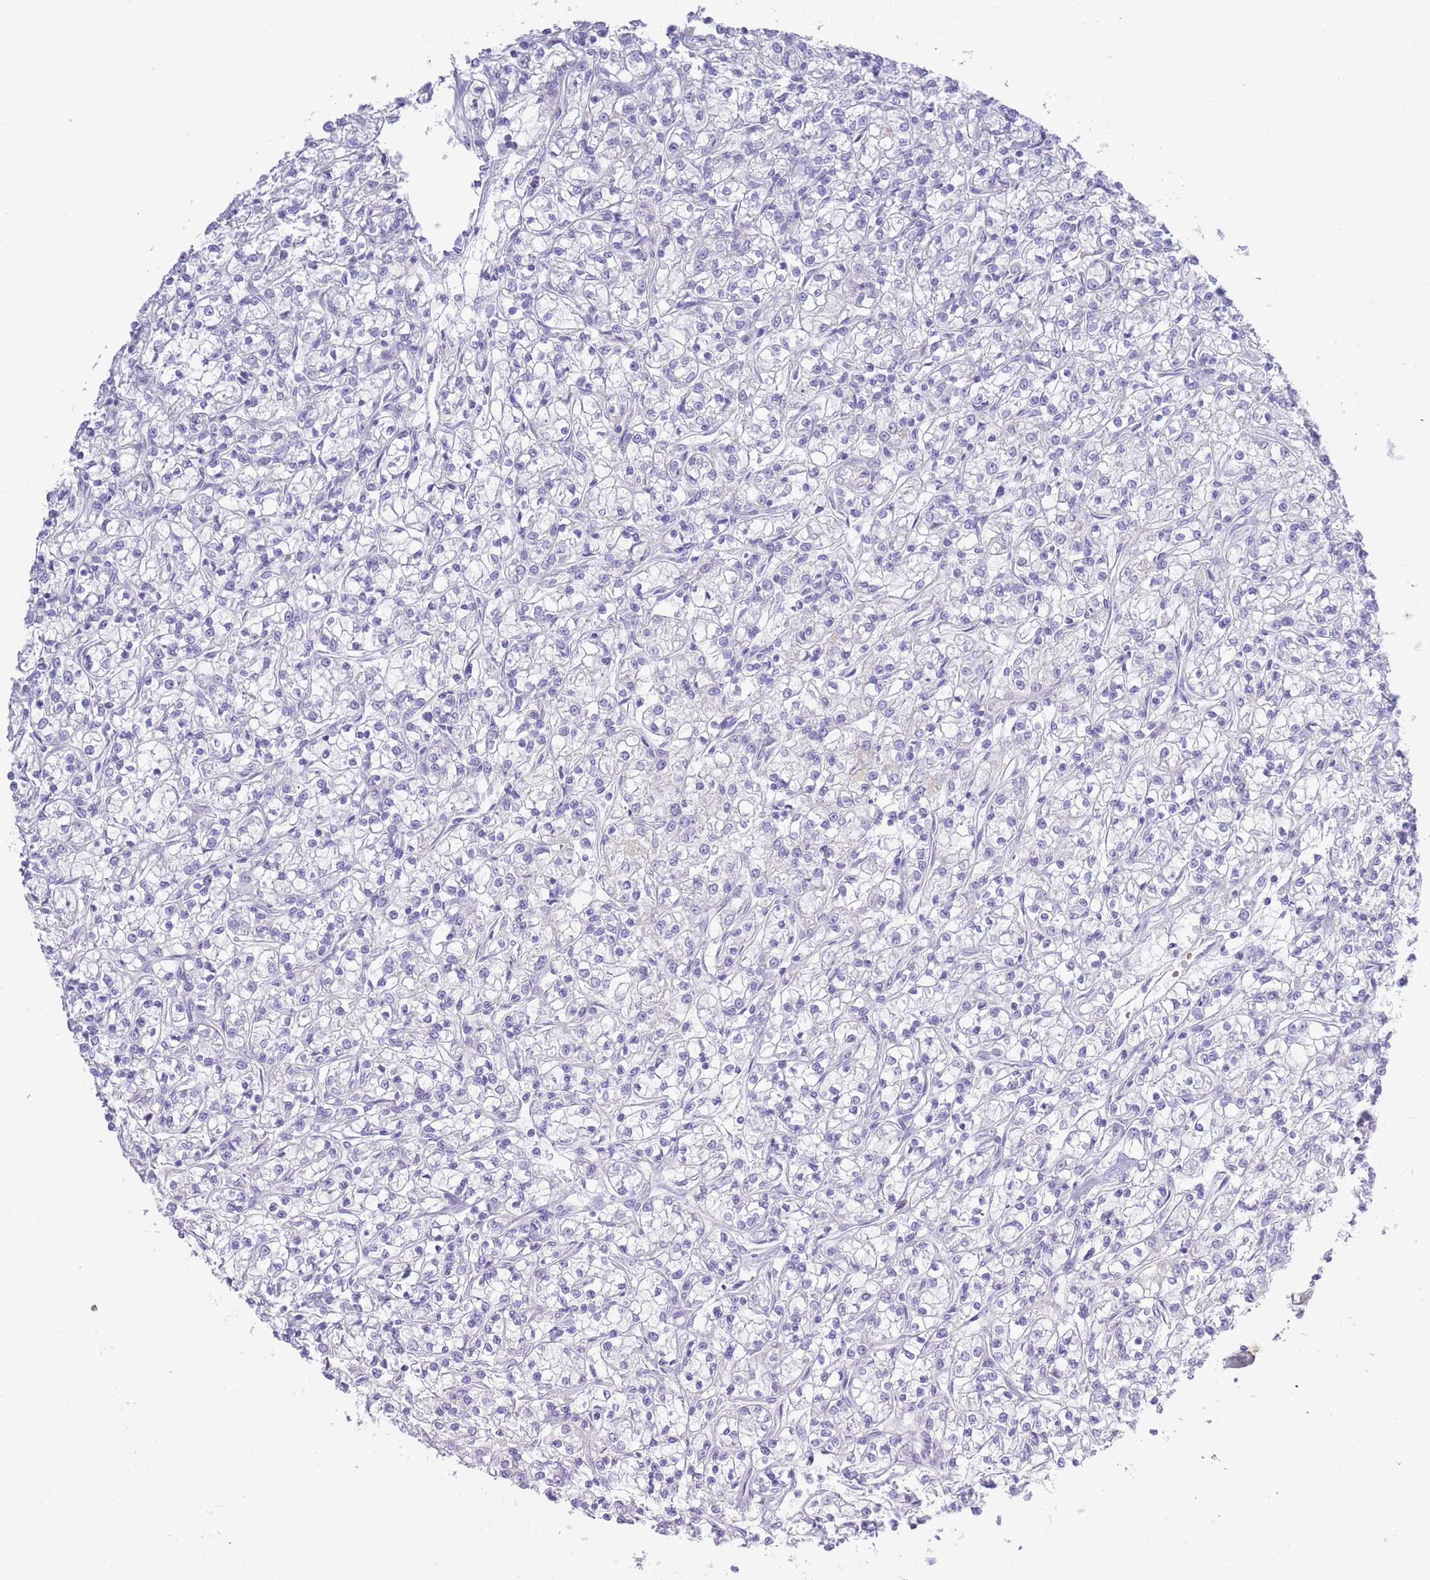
{"staining": {"intensity": "negative", "quantity": "none", "location": "none"}, "tissue": "renal cancer", "cell_type": "Tumor cells", "image_type": "cancer", "snomed": [{"axis": "morphology", "description": "Adenocarcinoma, NOS"}, {"axis": "topography", "description": "Kidney"}], "caption": "Immunohistochemistry (IHC) image of adenocarcinoma (renal) stained for a protein (brown), which shows no staining in tumor cells. The staining is performed using DAB brown chromogen with nuclei counter-stained in using hematoxylin.", "gene": "ACR", "patient": {"sex": "female", "age": 59}}